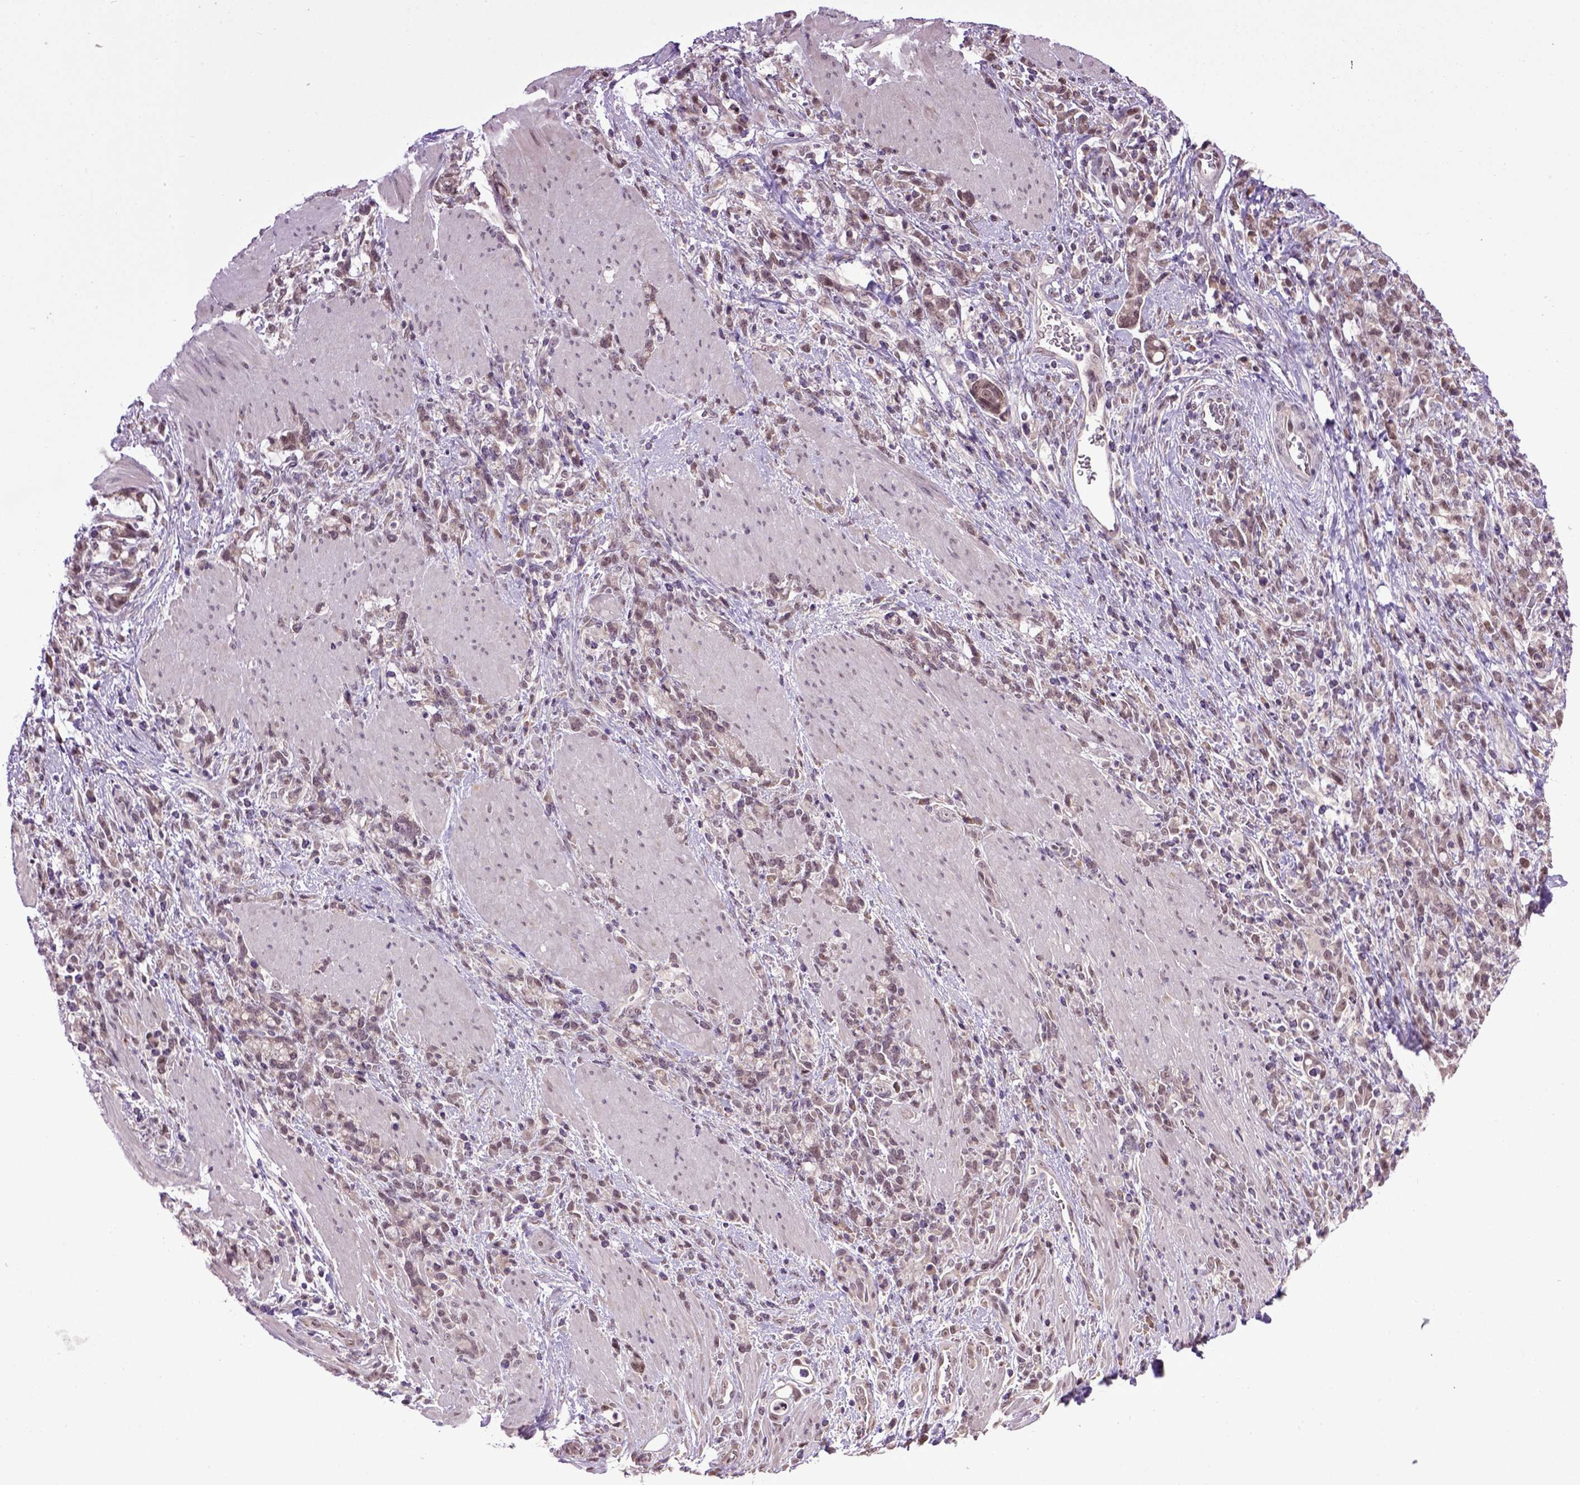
{"staining": {"intensity": "weak", "quantity": ">75%", "location": "nuclear"}, "tissue": "stomach cancer", "cell_type": "Tumor cells", "image_type": "cancer", "snomed": [{"axis": "morphology", "description": "Adenocarcinoma, NOS"}, {"axis": "topography", "description": "Stomach"}], "caption": "Human stomach adenocarcinoma stained with a brown dye shows weak nuclear positive positivity in approximately >75% of tumor cells.", "gene": "RAB43", "patient": {"sex": "female", "age": 57}}